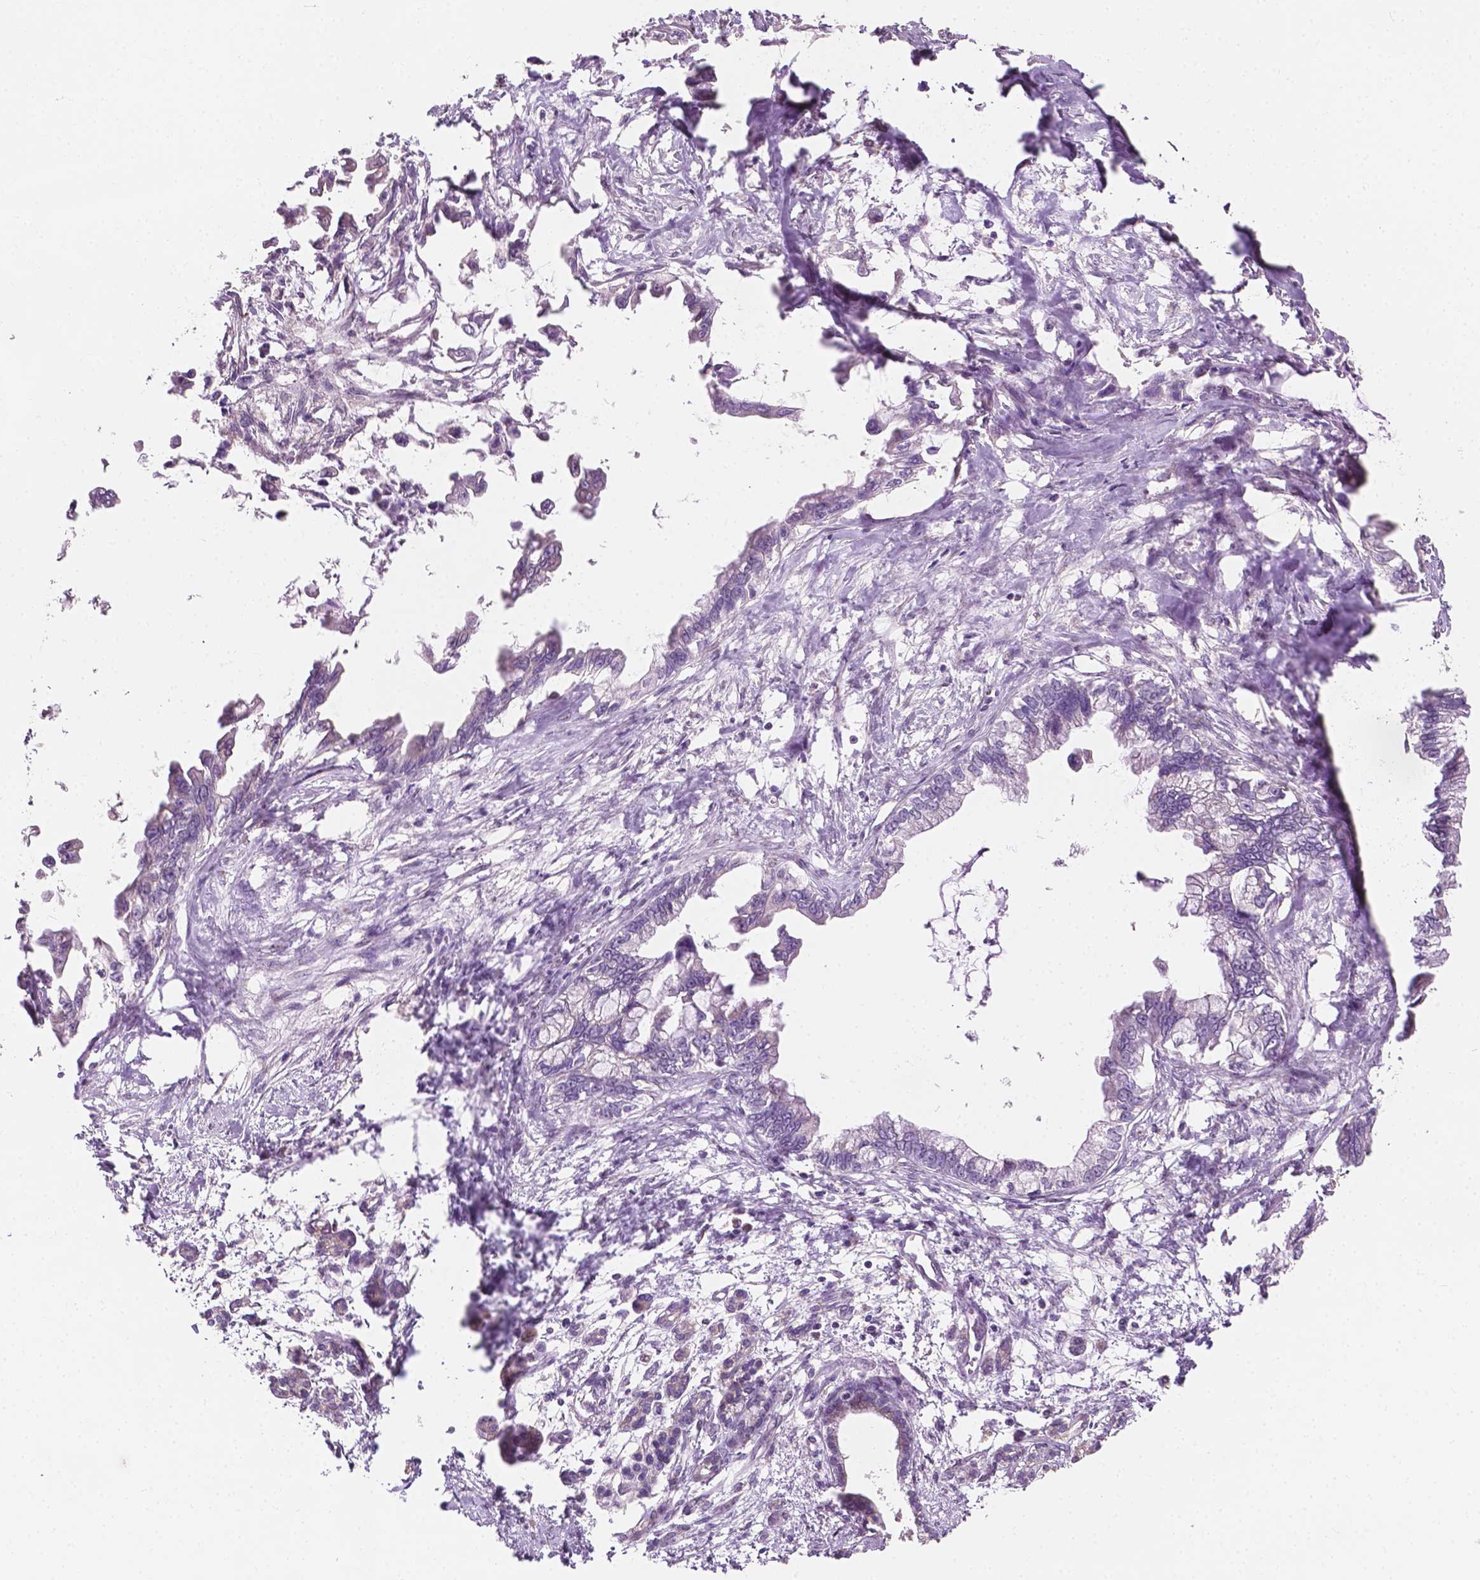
{"staining": {"intensity": "negative", "quantity": "none", "location": "none"}, "tissue": "pancreatic cancer", "cell_type": "Tumor cells", "image_type": "cancer", "snomed": [{"axis": "morphology", "description": "Adenocarcinoma, NOS"}, {"axis": "topography", "description": "Pancreas"}], "caption": "Tumor cells show no significant protein expression in pancreatic cancer (adenocarcinoma).", "gene": "EBAG9", "patient": {"sex": "male", "age": 61}}